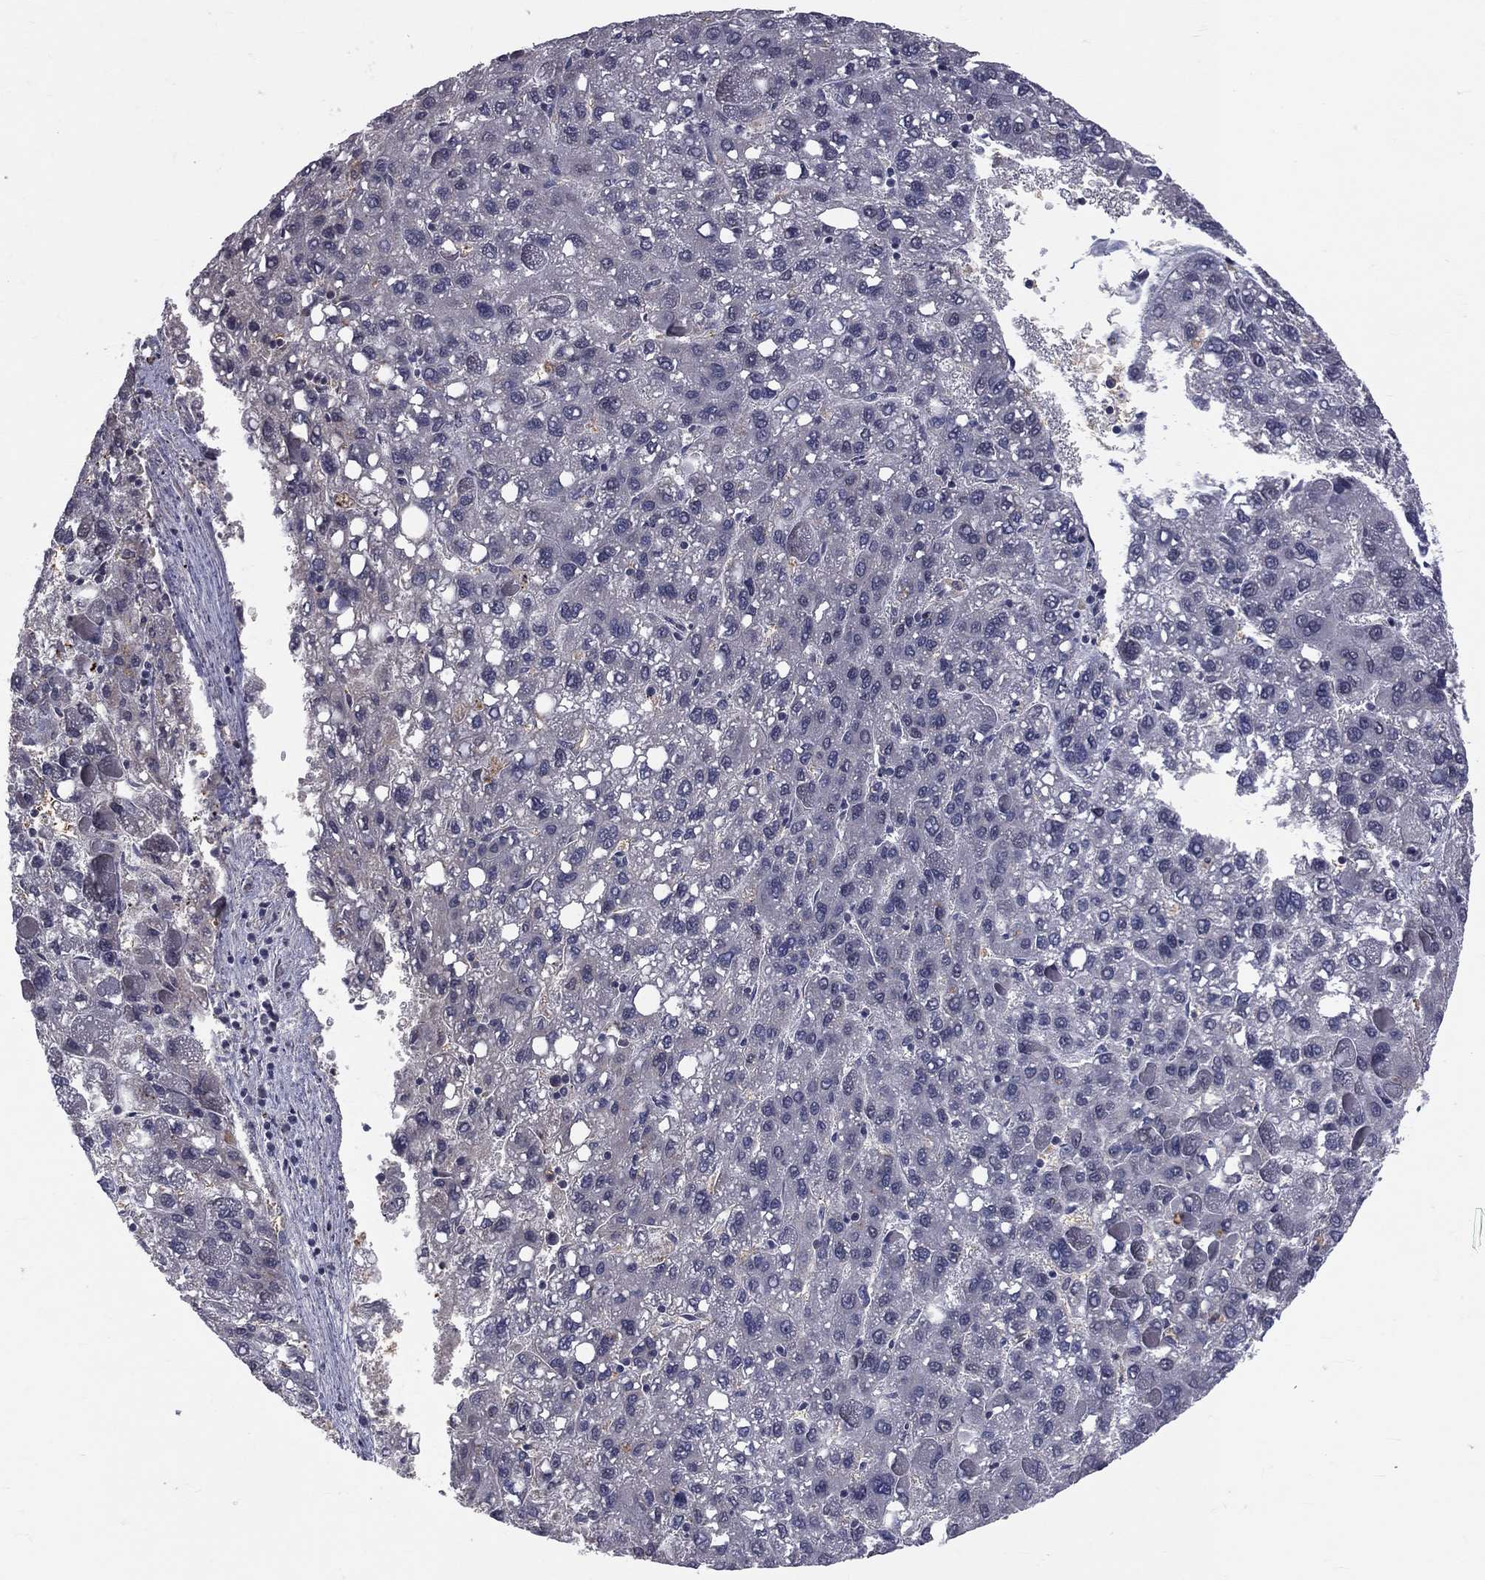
{"staining": {"intensity": "negative", "quantity": "none", "location": "none"}, "tissue": "liver cancer", "cell_type": "Tumor cells", "image_type": "cancer", "snomed": [{"axis": "morphology", "description": "Carcinoma, Hepatocellular, NOS"}, {"axis": "topography", "description": "Liver"}], "caption": "High magnification brightfield microscopy of liver cancer (hepatocellular carcinoma) stained with DAB (3,3'-diaminobenzidine) (brown) and counterstained with hematoxylin (blue): tumor cells show no significant positivity. Nuclei are stained in blue.", "gene": "DSG4", "patient": {"sex": "female", "age": 82}}